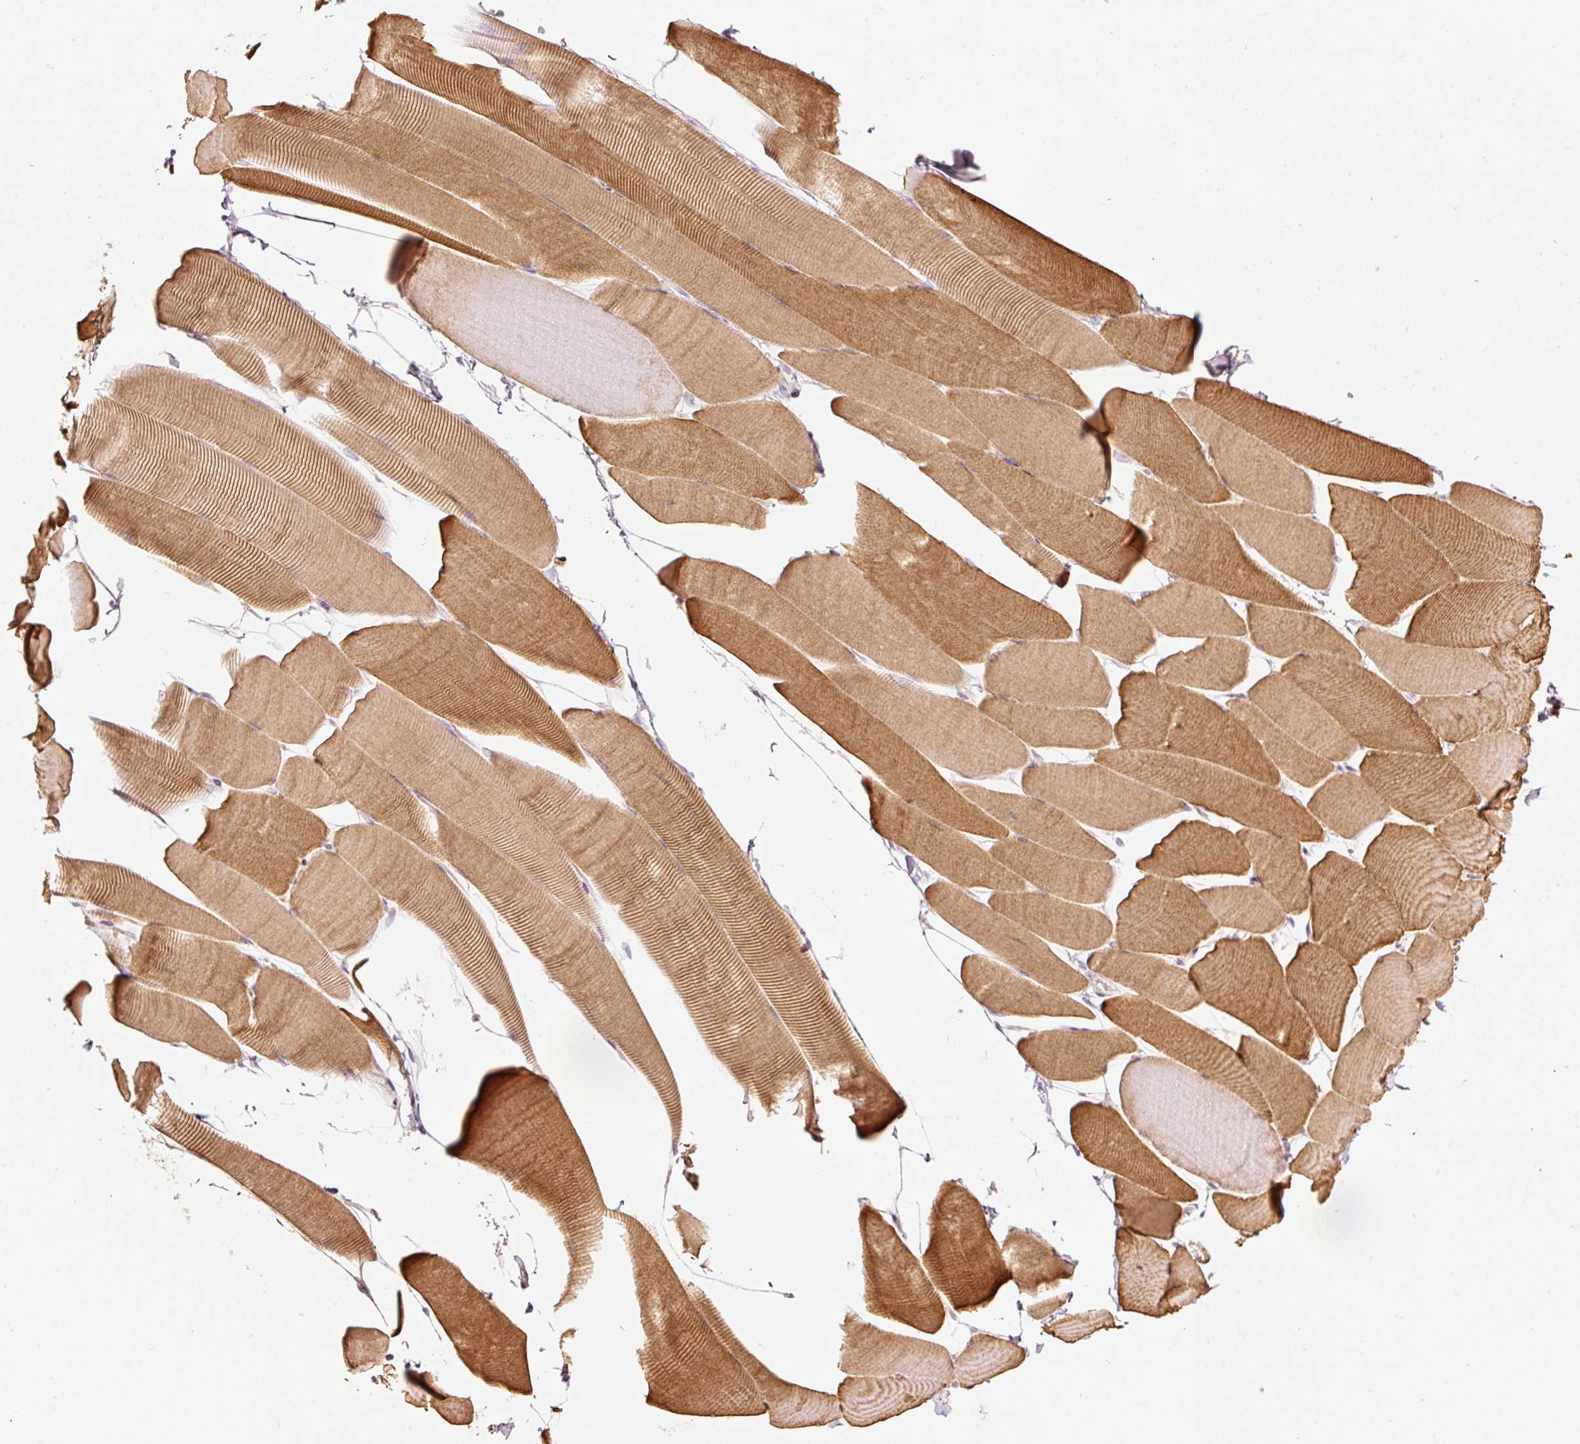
{"staining": {"intensity": "moderate", "quantity": ">75%", "location": "cytoplasmic/membranous"}, "tissue": "skeletal muscle", "cell_type": "Myocytes", "image_type": "normal", "snomed": [{"axis": "morphology", "description": "Normal tissue, NOS"}, {"axis": "topography", "description": "Skeletal muscle"}], "caption": "A high-resolution micrograph shows immunohistochemistry (IHC) staining of normal skeletal muscle, which displays moderate cytoplasmic/membranous expression in approximately >75% of myocytes.", "gene": "SERPING1", "patient": {"sex": "male", "age": 25}}